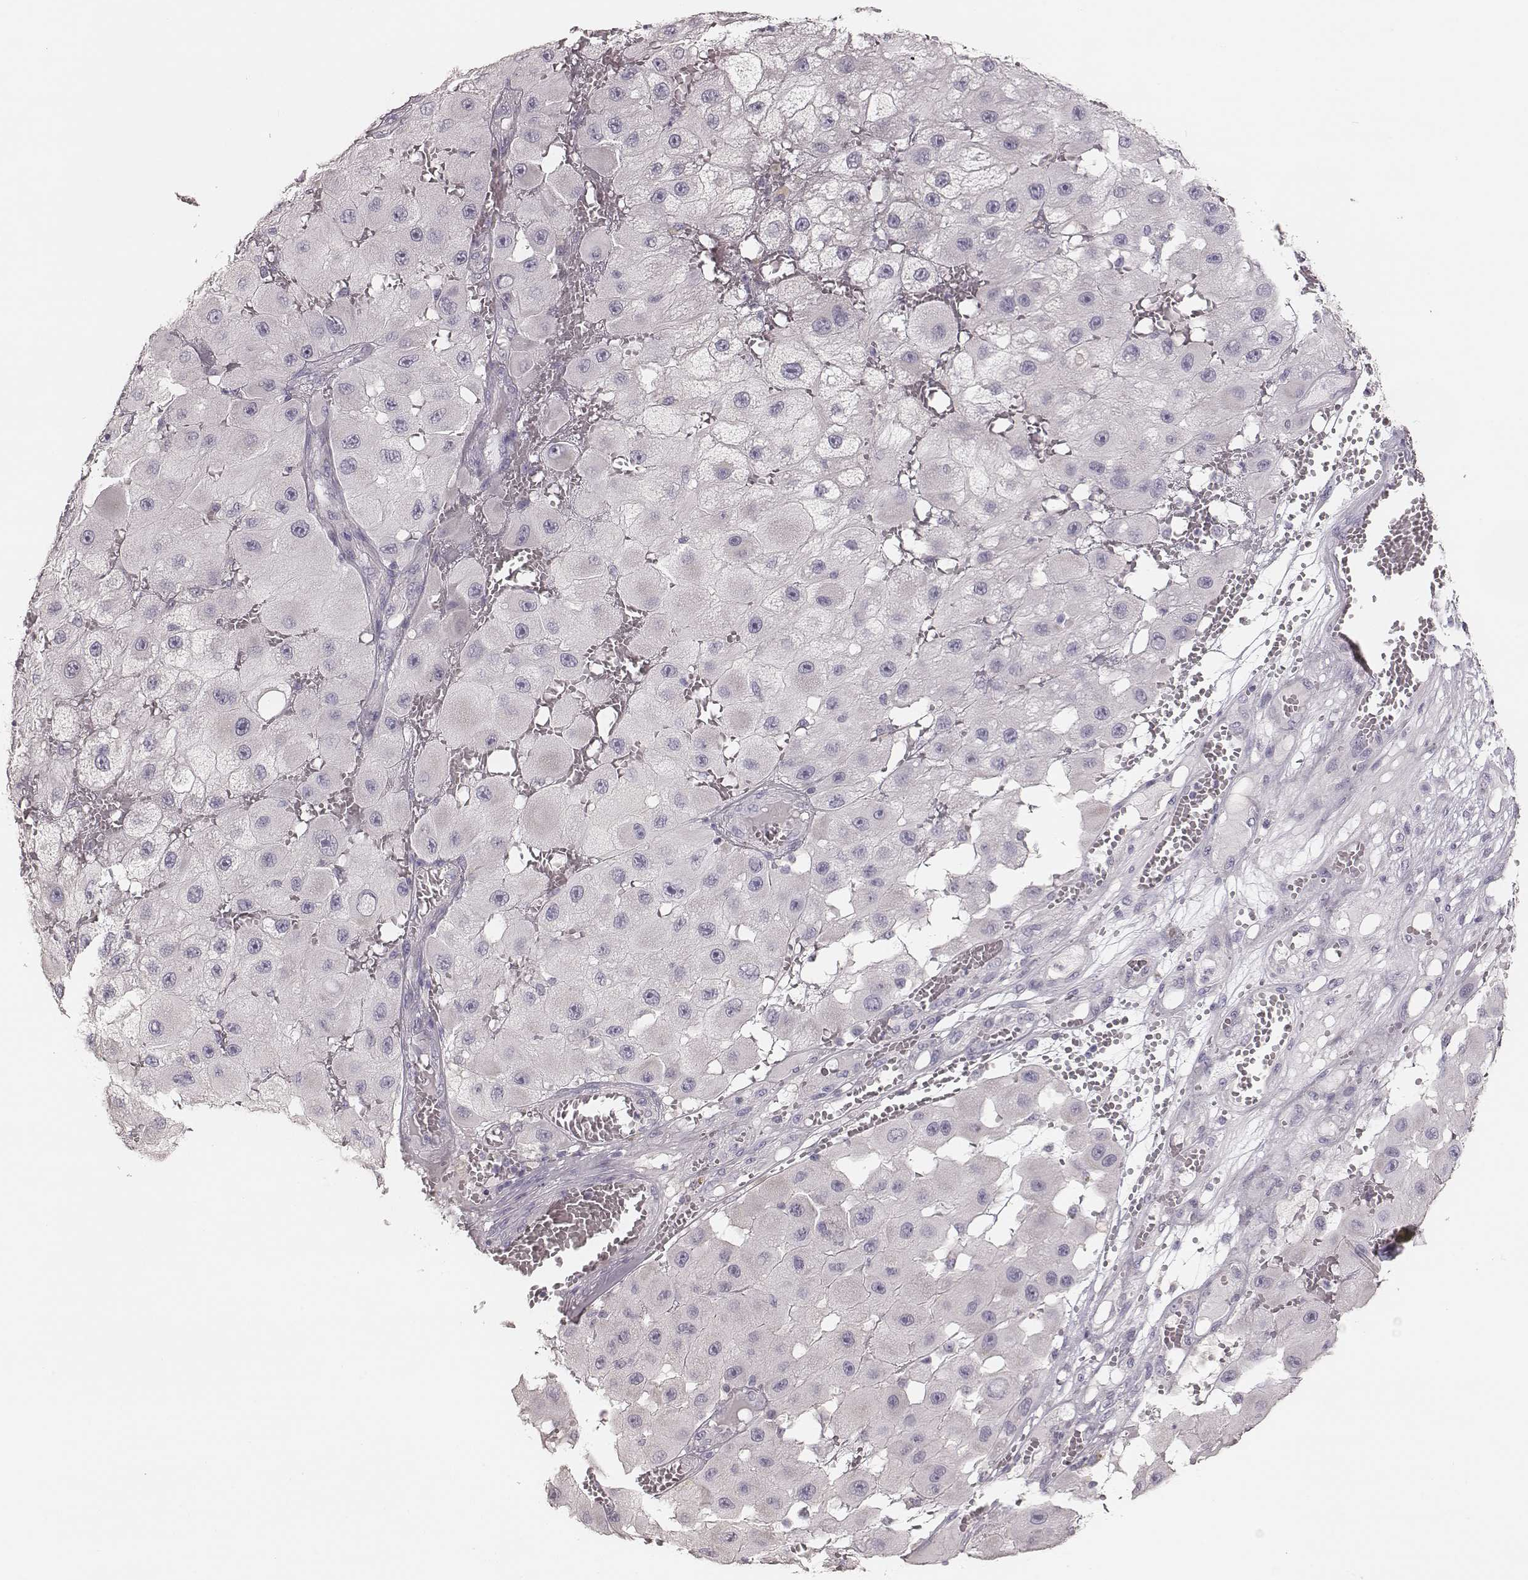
{"staining": {"intensity": "negative", "quantity": "none", "location": "none"}, "tissue": "melanoma", "cell_type": "Tumor cells", "image_type": "cancer", "snomed": [{"axis": "morphology", "description": "Malignant melanoma, NOS"}, {"axis": "topography", "description": "Skin"}], "caption": "Immunohistochemistry (IHC) of malignant melanoma shows no expression in tumor cells.", "gene": "ZP4", "patient": {"sex": "female", "age": 81}}